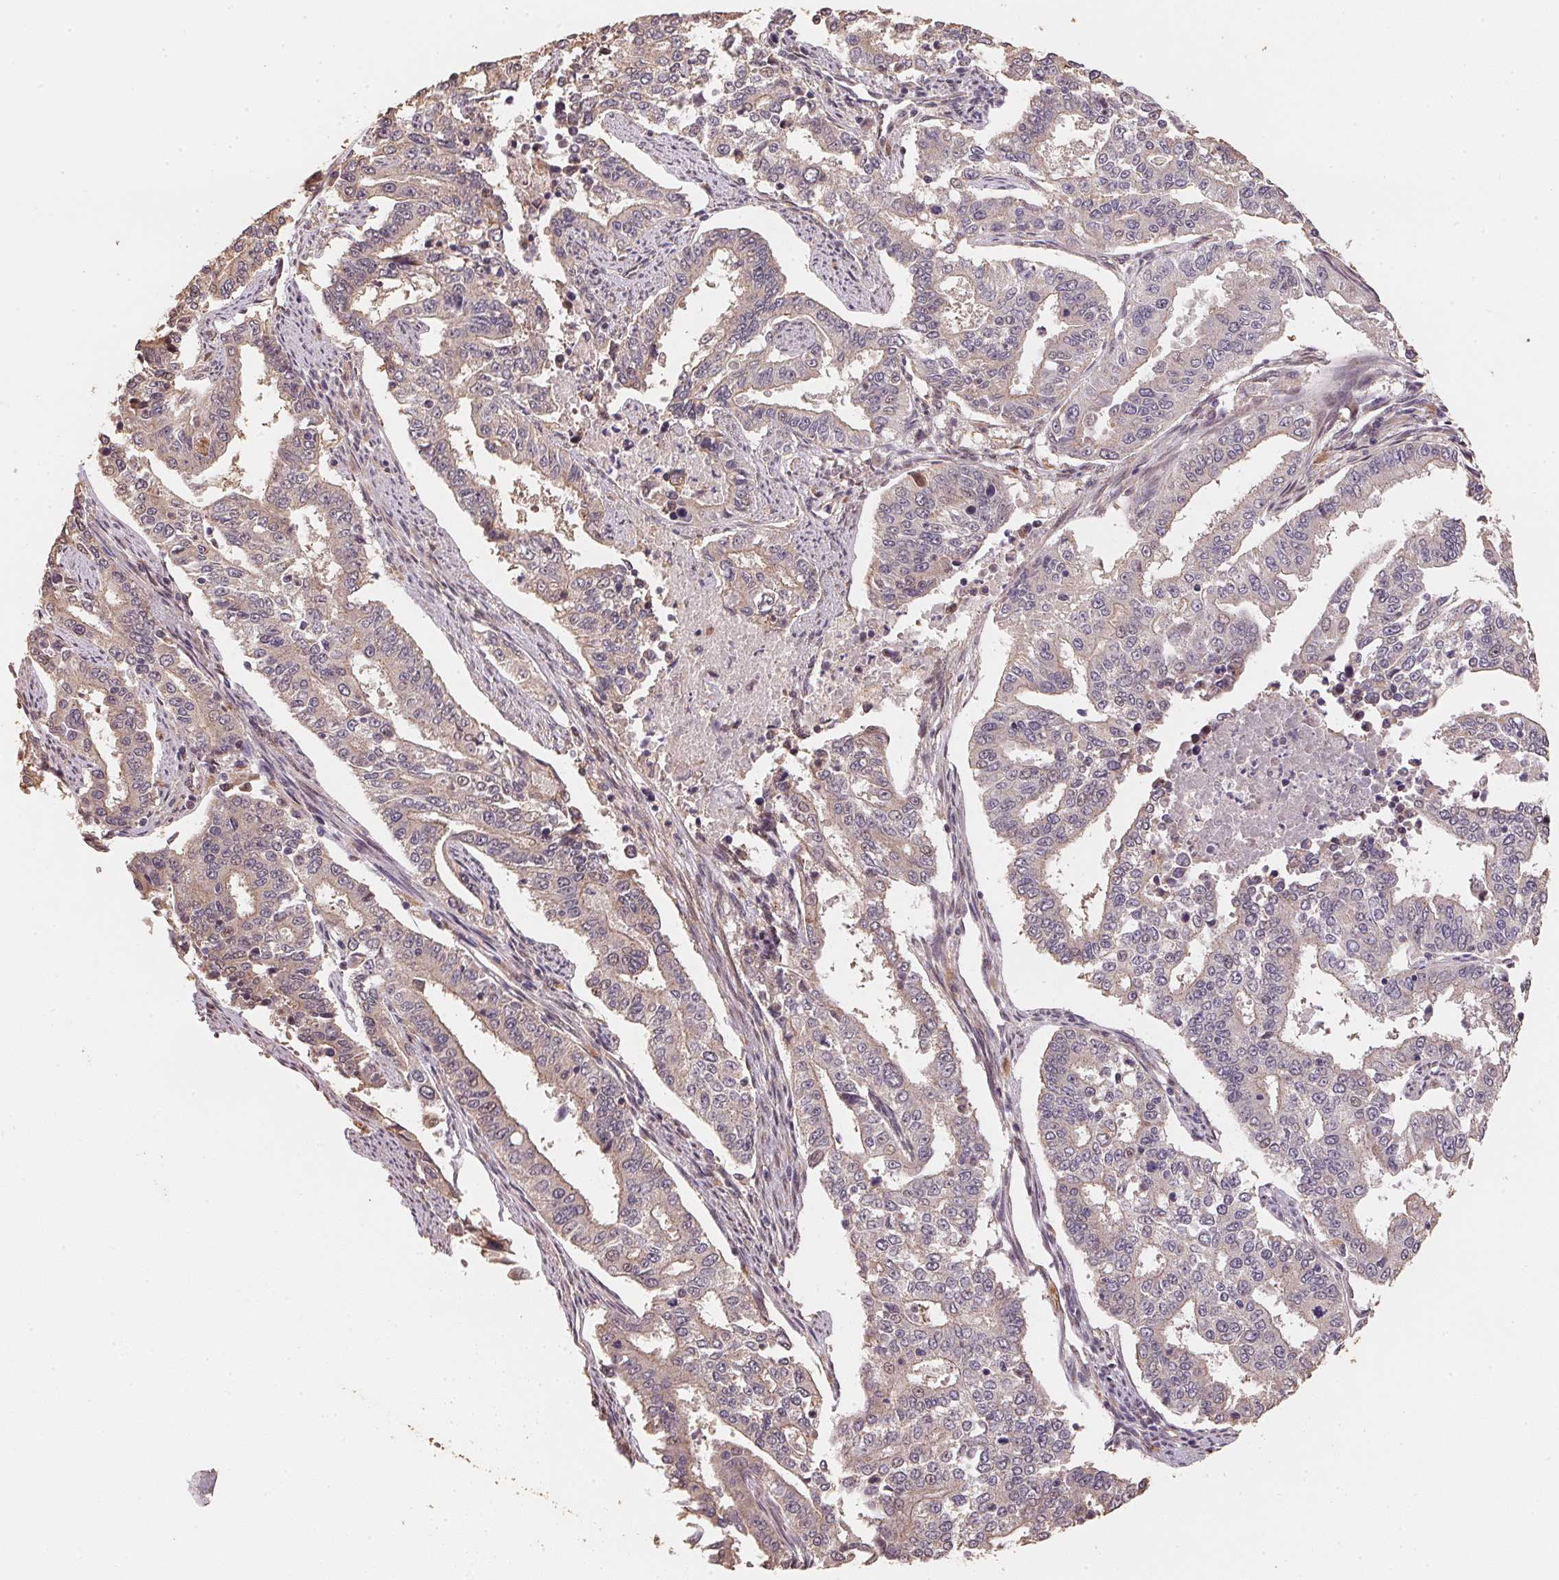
{"staining": {"intensity": "weak", "quantity": "<25%", "location": "cytoplasmic/membranous"}, "tissue": "endometrial cancer", "cell_type": "Tumor cells", "image_type": "cancer", "snomed": [{"axis": "morphology", "description": "Adenocarcinoma, NOS"}, {"axis": "topography", "description": "Uterus"}], "caption": "Photomicrograph shows no significant protein expression in tumor cells of endometrial cancer. (Immunohistochemistry, brightfield microscopy, high magnification).", "gene": "TMEM222", "patient": {"sex": "female", "age": 59}}